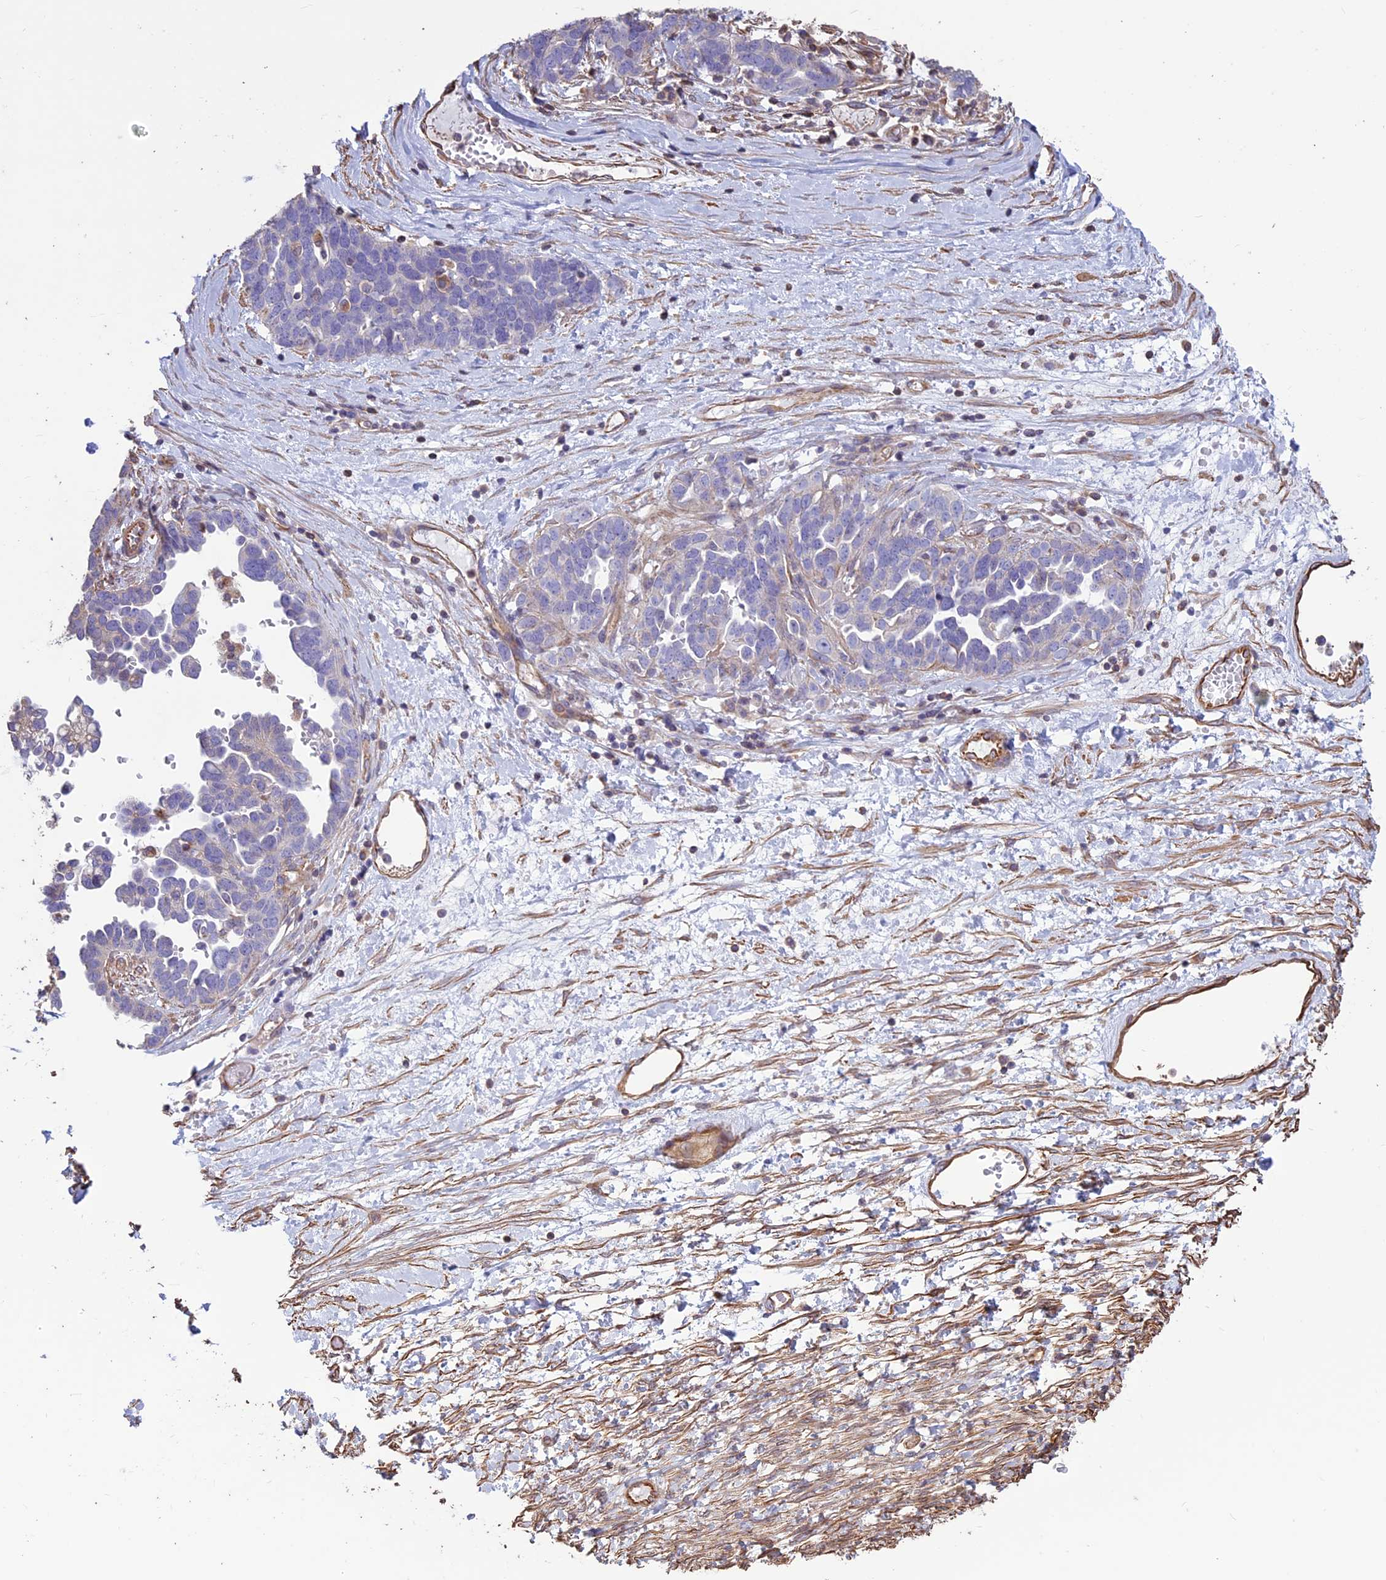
{"staining": {"intensity": "negative", "quantity": "none", "location": "none"}, "tissue": "ovarian cancer", "cell_type": "Tumor cells", "image_type": "cancer", "snomed": [{"axis": "morphology", "description": "Cystadenocarcinoma, serous, NOS"}, {"axis": "topography", "description": "Ovary"}], "caption": "Protein analysis of ovarian cancer (serous cystadenocarcinoma) demonstrates no significant expression in tumor cells.", "gene": "CCDC148", "patient": {"sex": "female", "age": 54}}